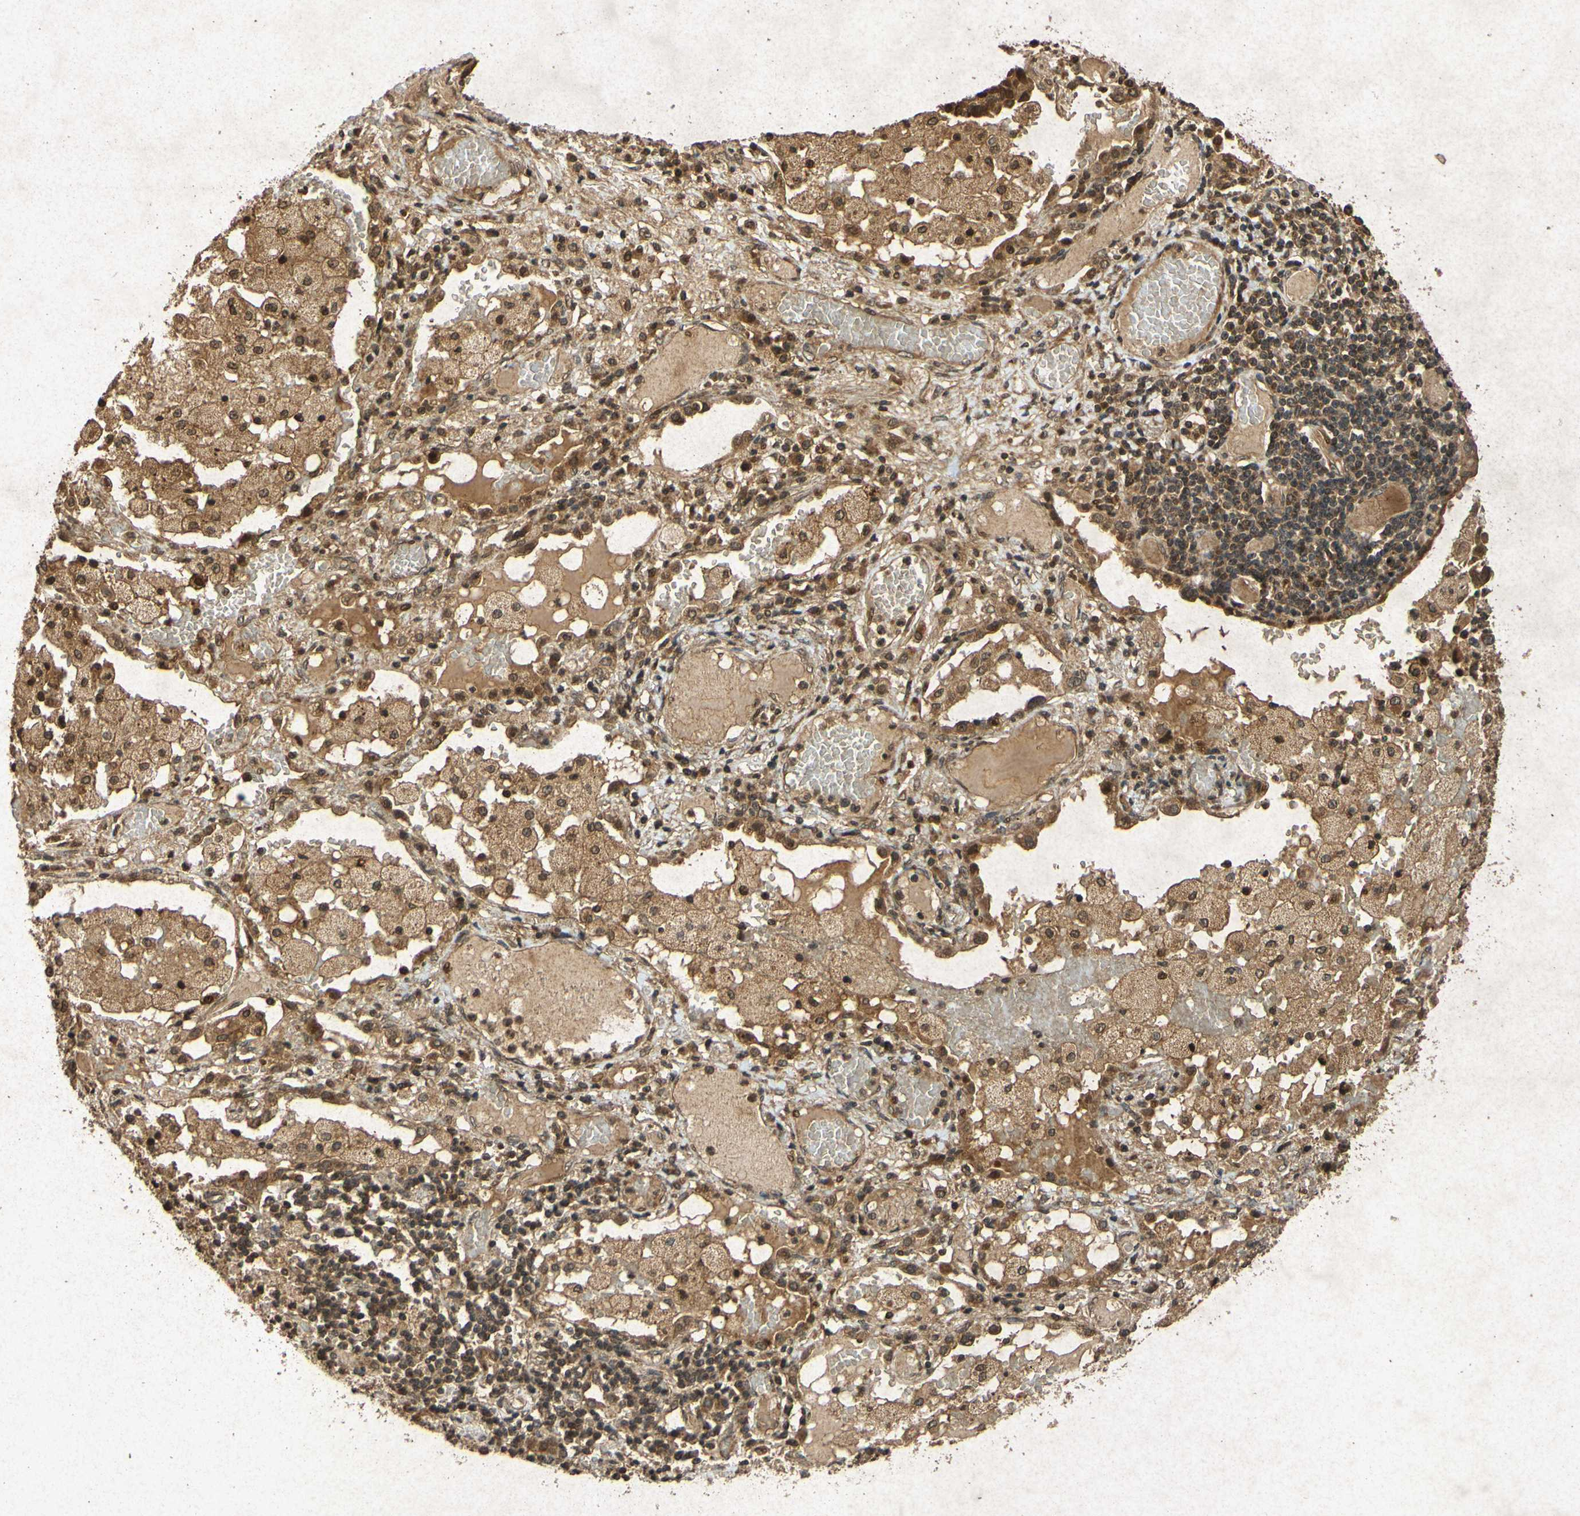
{"staining": {"intensity": "moderate", "quantity": ">75%", "location": "cytoplasmic/membranous,nuclear"}, "tissue": "lung cancer", "cell_type": "Tumor cells", "image_type": "cancer", "snomed": [{"axis": "morphology", "description": "Squamous cell carcinoma, NOS"}, {"axis": "topography", "description": "Lung"}], "caption": "High-magnification brightfield microscopy of lung cancer stained with DAB (brown) and counterstained with hematoxylin (blue). tumor cells exhibit moderate cytoplasmic/membranous and nuclear expression is appreciated in about>75% of cells.", "gene": "ATP6V1H", "patient": {"sex": "male", "age": 71}}